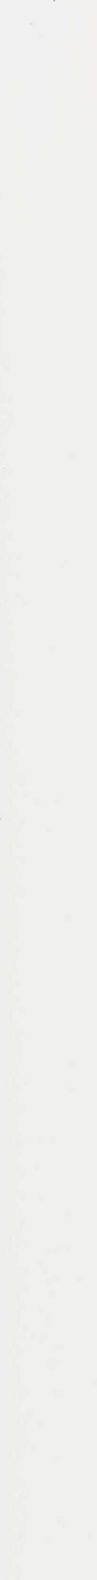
{"staining": {"intensity": "weak", "quantity": "25%-75%", "location": "cytoplasmic/membranous"}, "tissue": "nasopharynx", "cell_type": "Respiratory epithelial cells", "image_type": "normal", "snomed": [{"axis": "morphology", "description": "Normal tissue, NOS"}, {"axis": "topography", "description": "Nasopharynx"}], "caption": "Brown immunohistochemical staining in benign nasopharynx shows weak cytoplasmic/membranous expression in approximately 25%-75% of respiratory epithelial cells. (DAB (3,3'-diaminobenzidine) IHC with brightfield microscopy, high magnification).", "gene": "G6PD", "patient": {"sex": "male", "age": 63}}